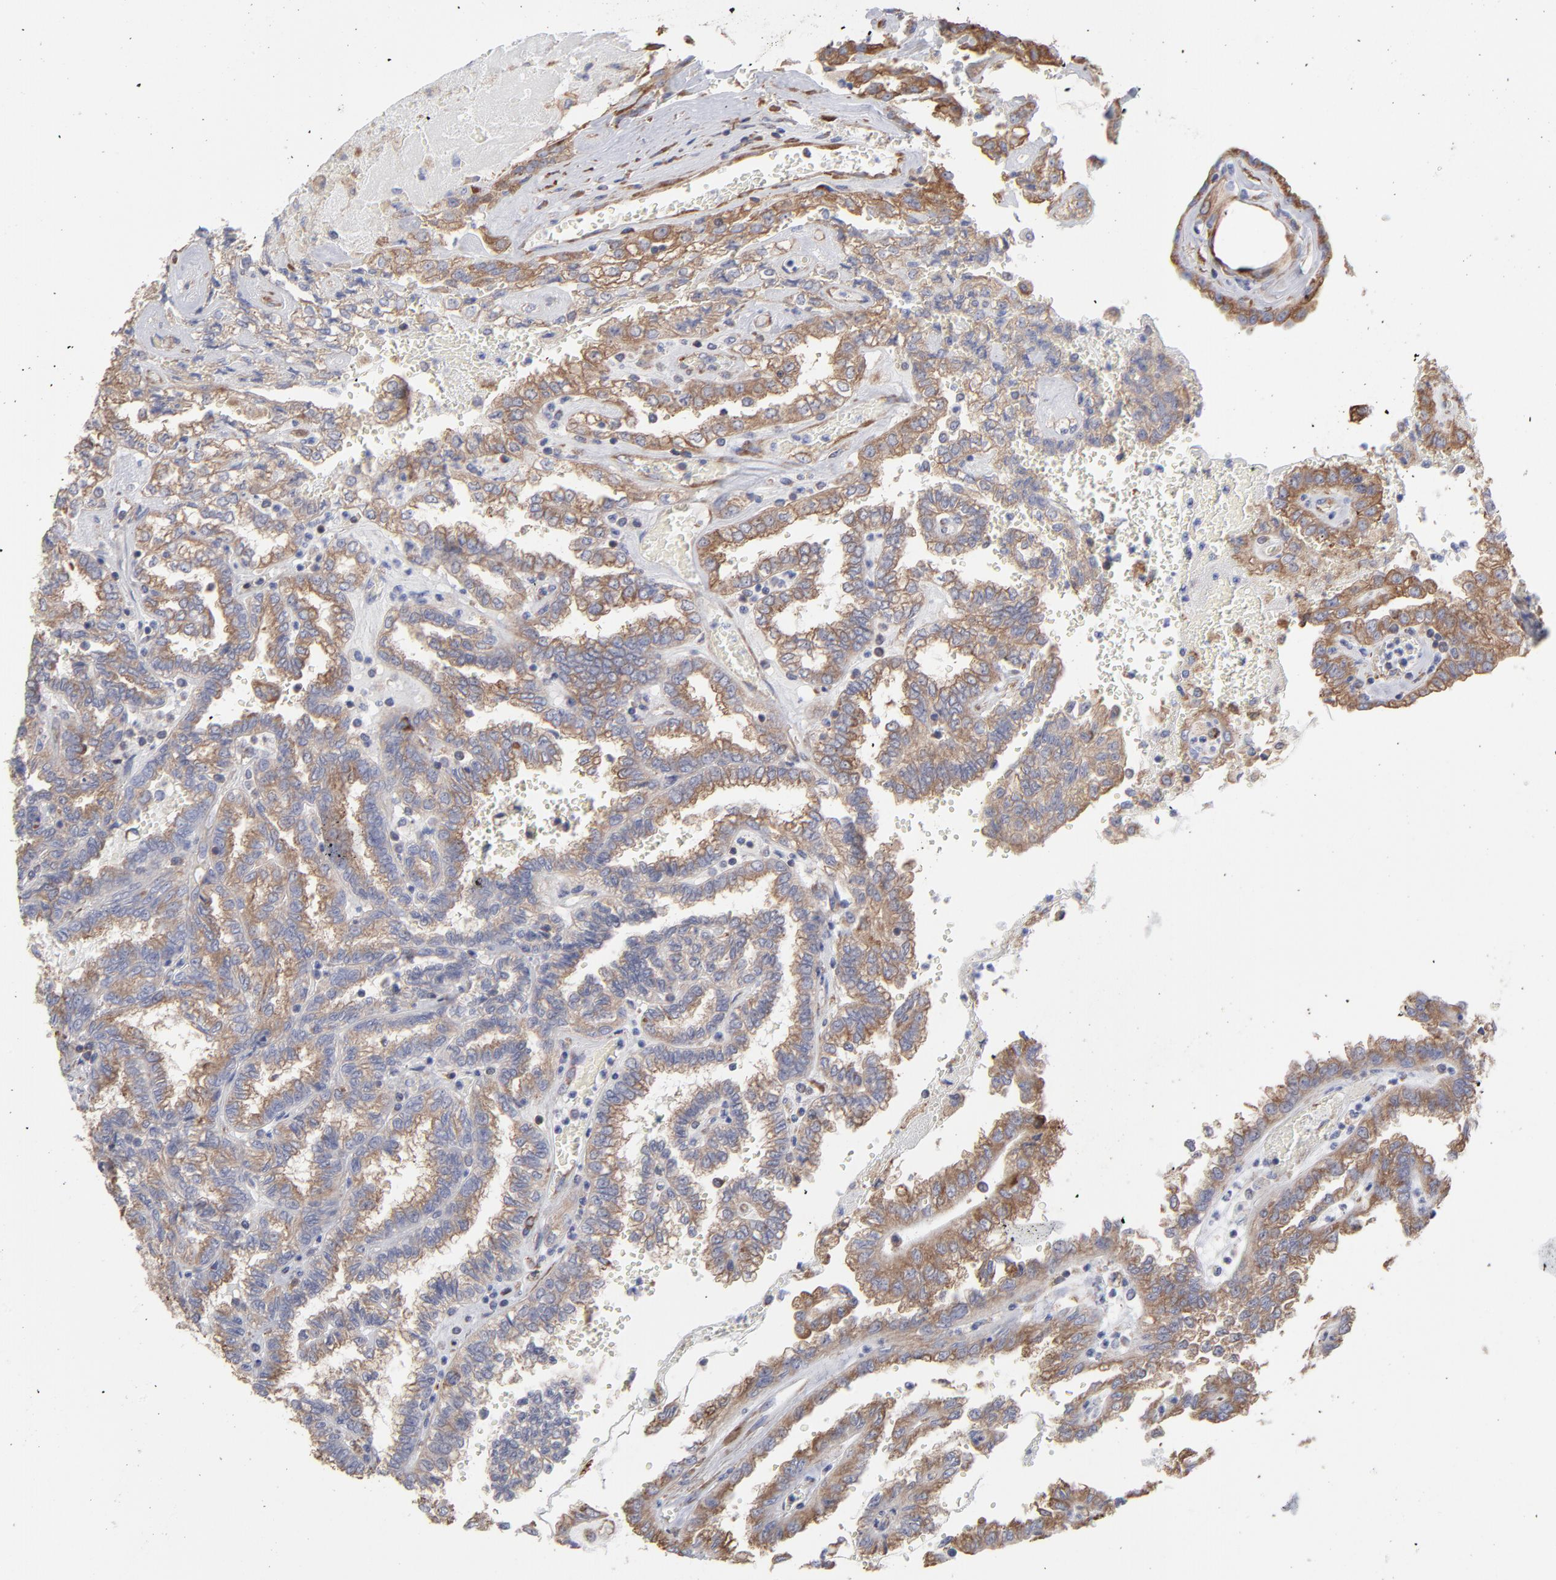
{"staining": {"intensity": "moderate", "quantity": ">75%", "location": "cytoplasmic/membranous"}, "tissue": "renal cancer", "cell_type": "Tumor cells", "image_type": "cancer", "snomed": [{"axis": "morphology", "description": "Inflammation, NOS"}, {"axis": "morphology", "description": "Adenocarcinoma, NOS"}, {"axis": "topography", "description": "Kidney"}], "caption": "This histopathology image shows IHC staining of adenocarcinoma (renal), with medium moderate cytoplasmic/membranous expression in about >75% of tumor cells.", "gene": "RPL3", "patient": {"sex": "male", "age": 68}}